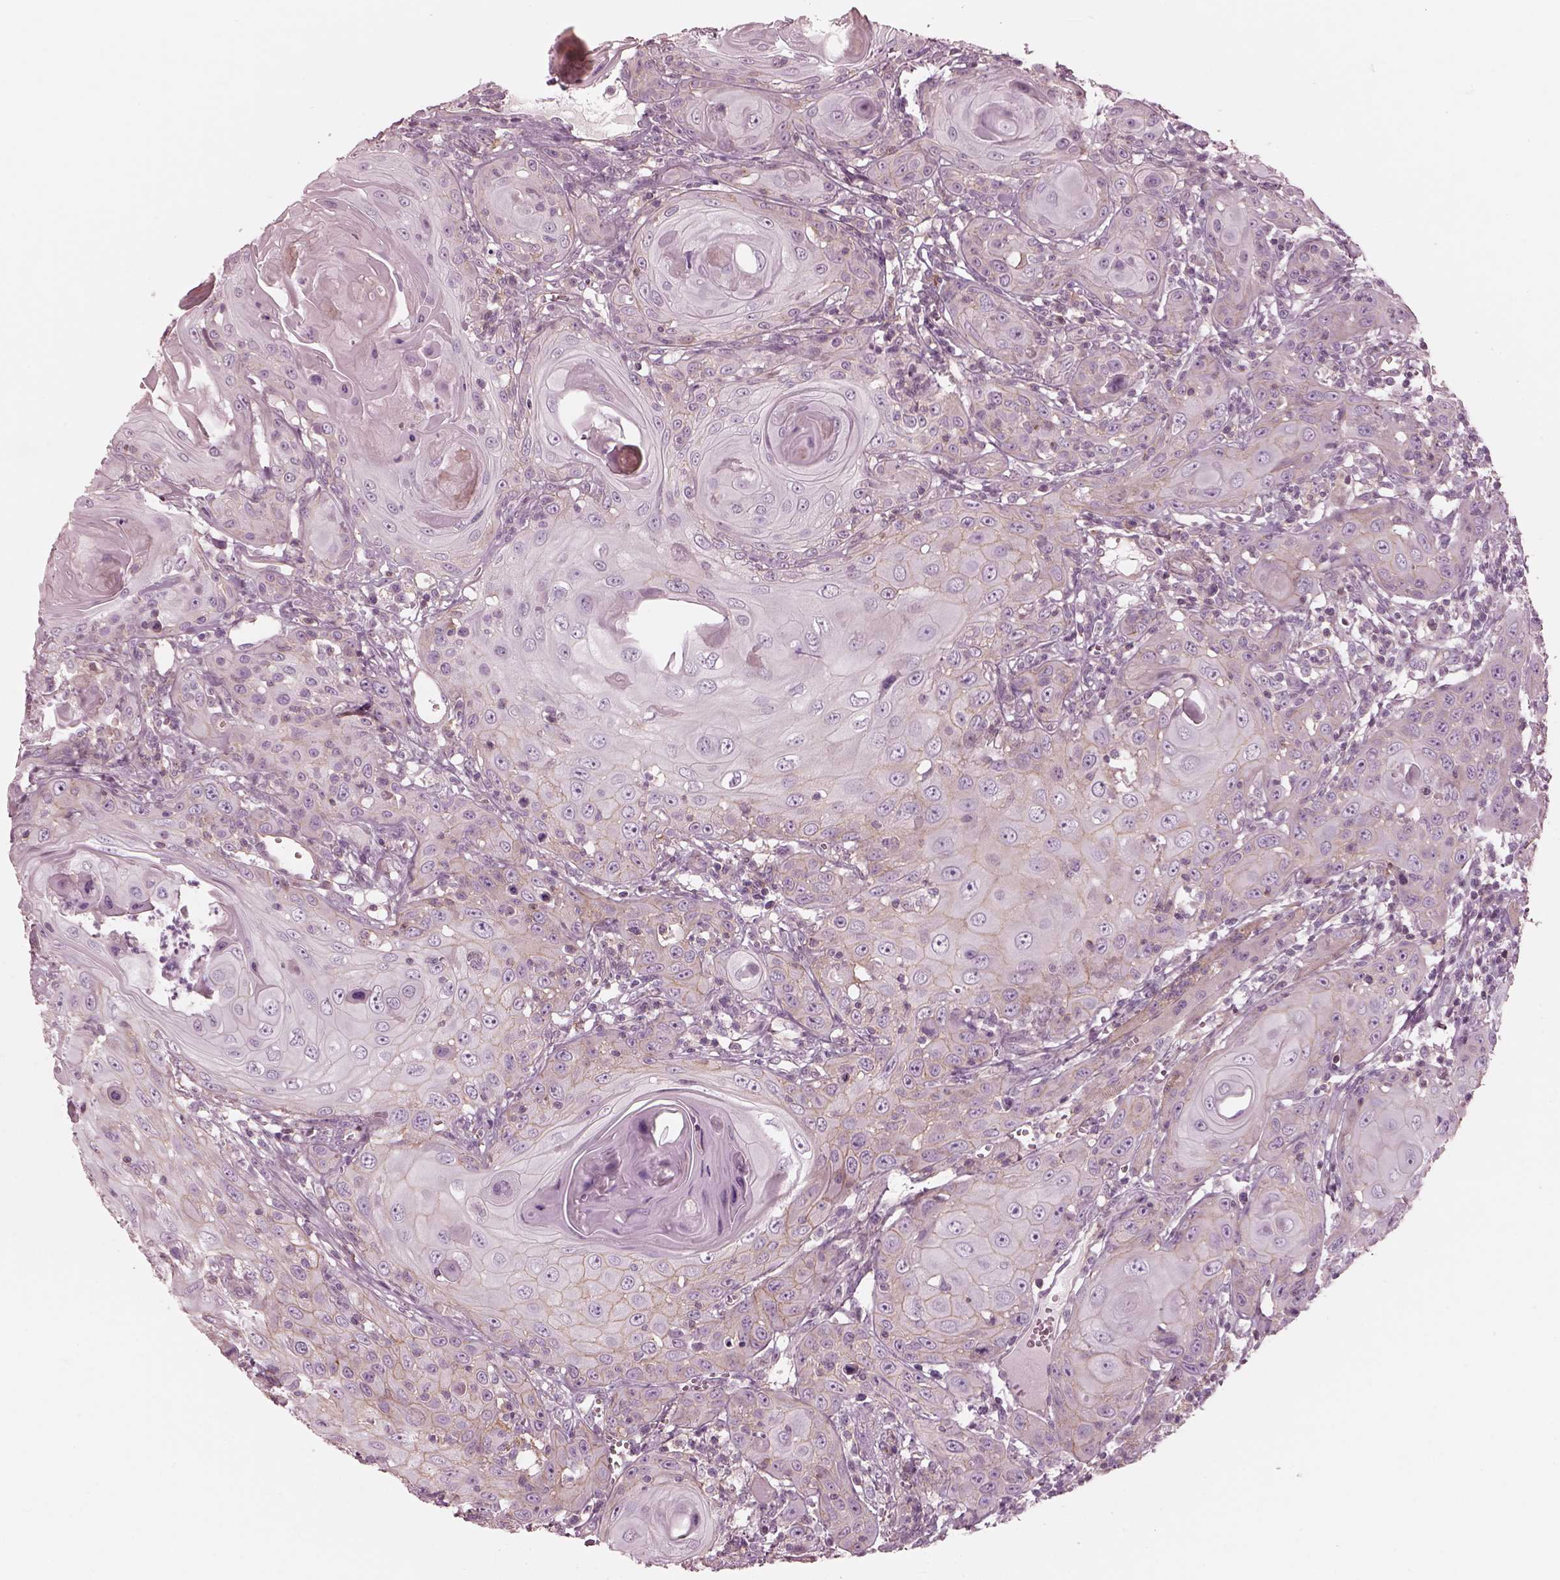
{"staining": {"intensity": "weak", "quantity": "25%-75%", "location": "cytoplasmic/membranous"}, "tissue": "head and neck cancer", "cell_type": "Tumor cells", "image_type": "cancer", "snomed": [{"axis": "morphology", "description": "Squamous cell carcinoma, NOS"}, {"axis": "topography", "description": "Head-Neck"}], "caption": "Protein expression by IHC demonstrates weak cytoplasmic/membranous staining in about 25%-75% of tumor cells in head and neck cancer (squamous cell carcinoma).", "gene": "ELAPOR1", "patient": {"sex": "female", "age": 80}}